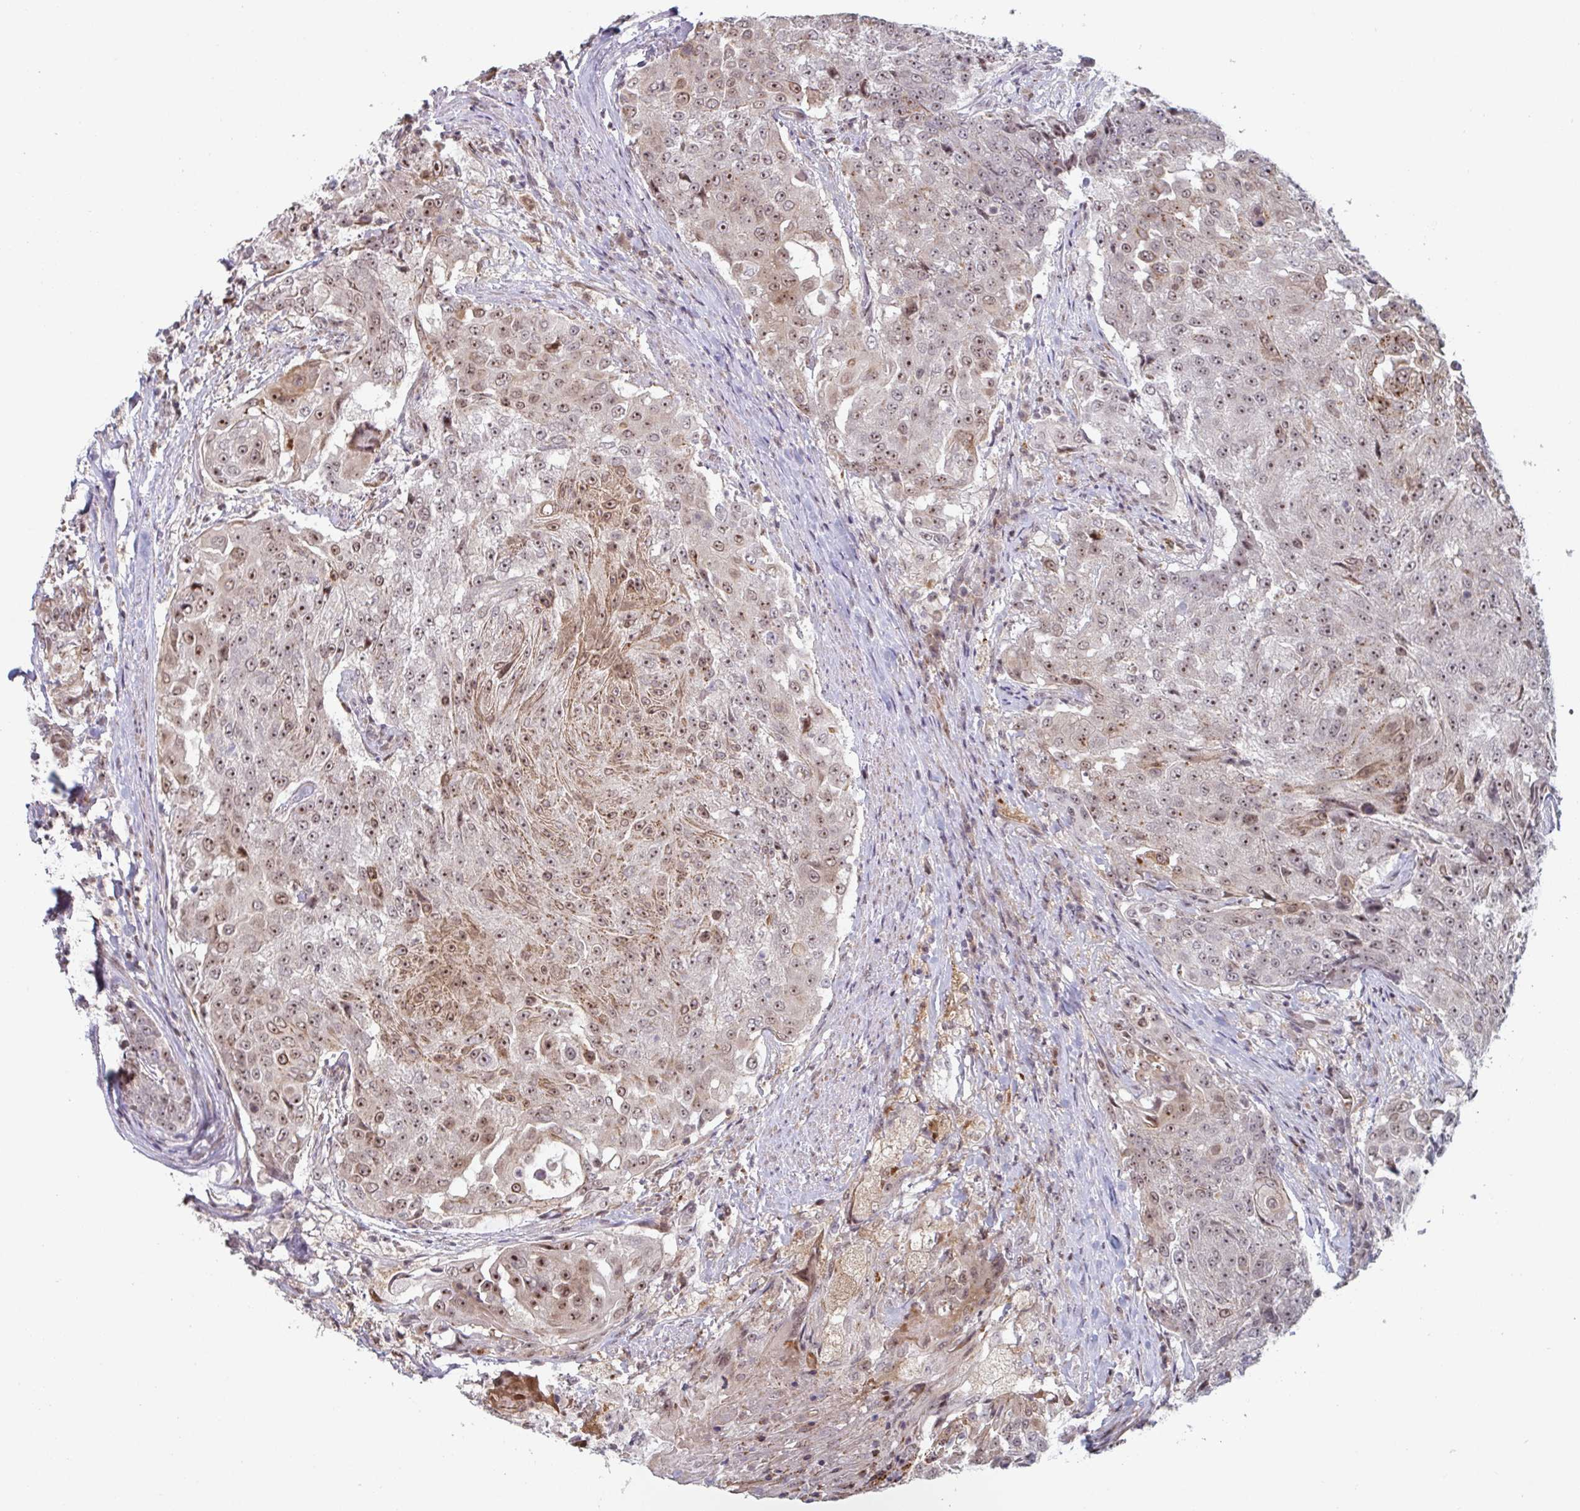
{"staining": {"intensity": "moderate", "quantity": ">75%", "location": "nuclear"}, "tissue": "urothelial cancer", "cell_type": "Tumor cells", "image_type": "cancer", "snomed": [{"axis": "morphology", "description": "Urothelial carcinoma, High grade"}, {"axis": "topography", "description": "Urinary bladder"}], "caption": "DAB (3,3'-diaminobenzidine) immunohistochemical staining of high-grade urothelial carcinoma shows moderate nuclear protein positivity in about >75% of tumor cells.", "gene": "NLRP13", "patient": {"sex": "female", "age": 63}}